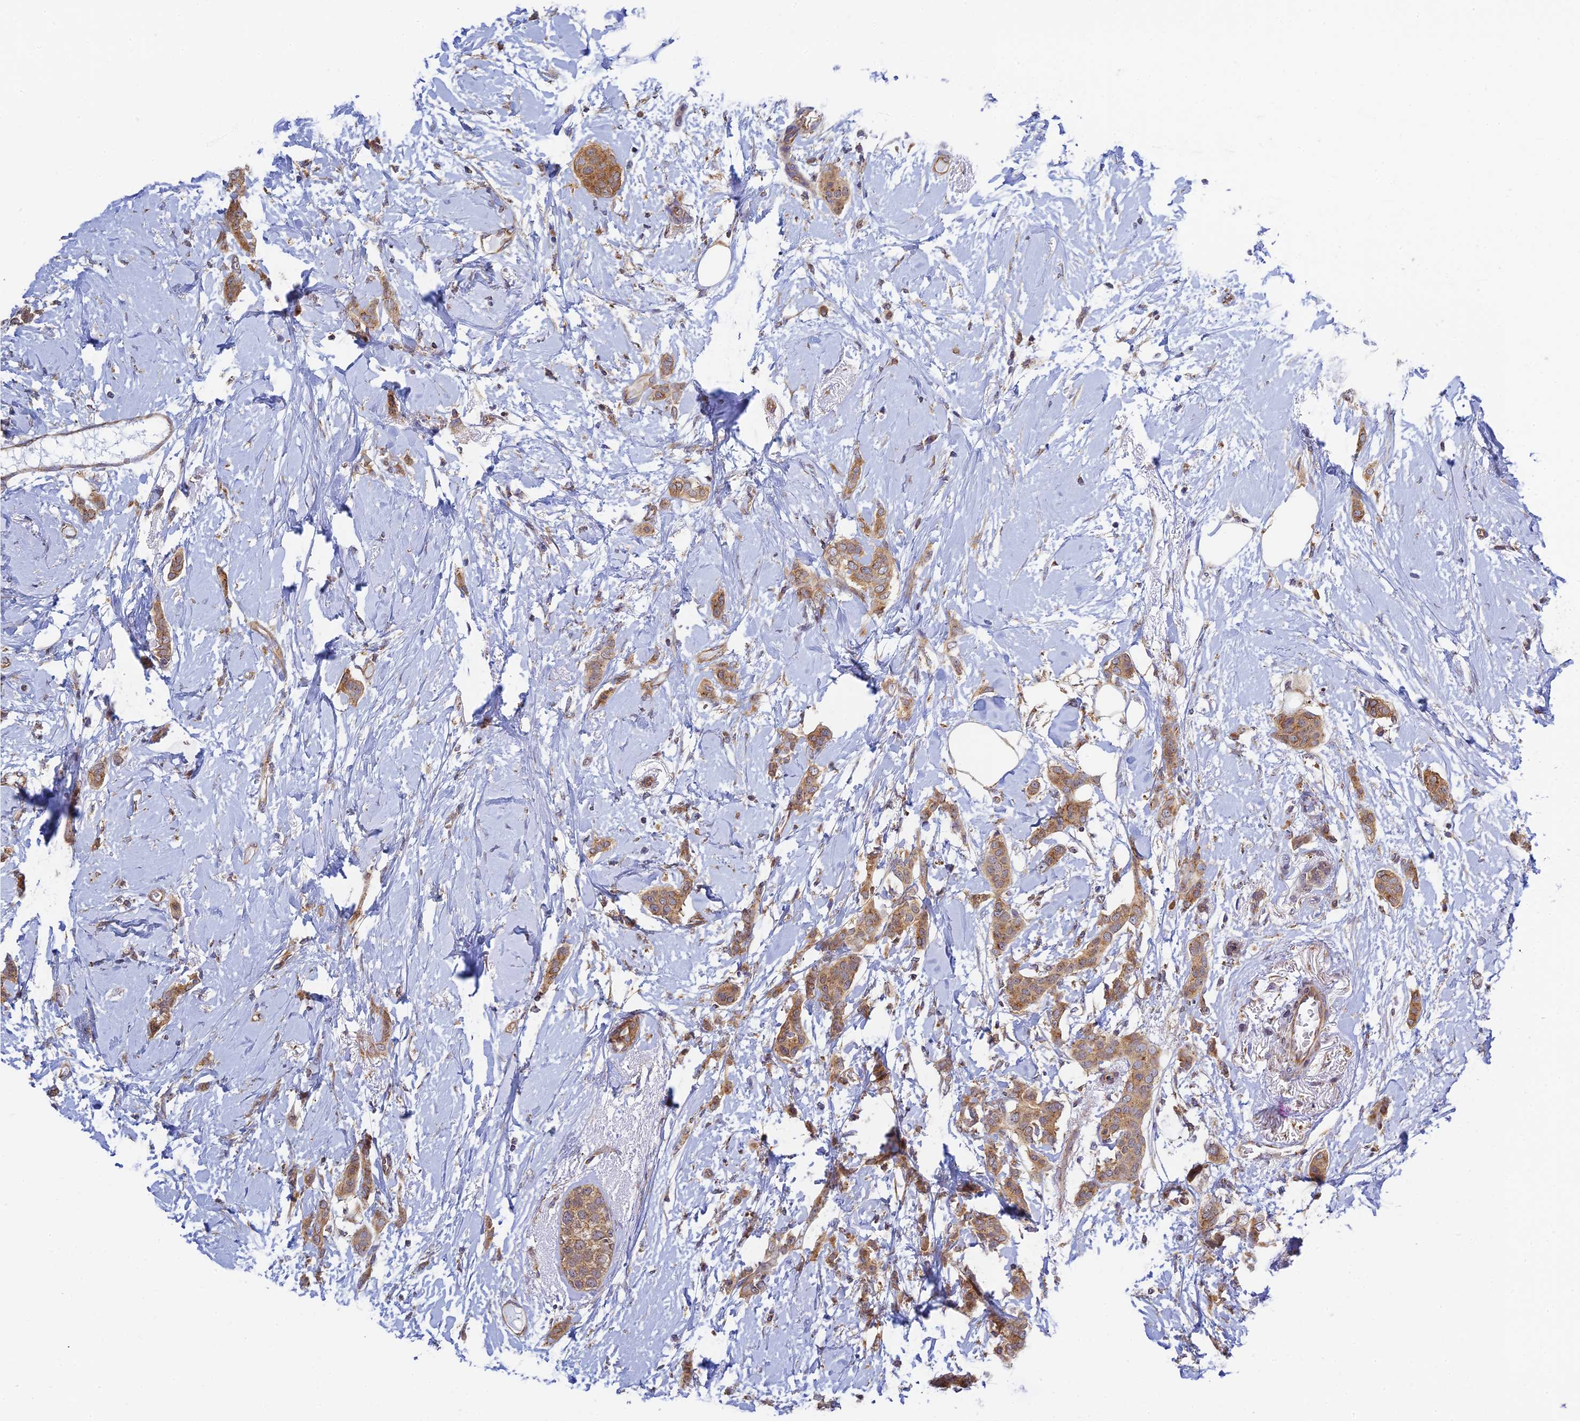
{"staining": {"intensity": "moderate", "quantity": ">75%", "location": "cytoplasmic/membranous"}, "tissue": "breast cancer", "cell_type": "Tumor cells", "image_type": "cancer", "snomed": [{"axis": "morphology", "description": "Duct carcinoma"}, {"axis": "topography", "description": "Breast"}], "caption": "Intraductal carcinoma (breast) stained with immunohistochemistry (IHC) demonstrates moderate cytoplasmic/membranous expression in approximately >75% of tumor cells.", "gene": "HOOK2", "patient": {"sex": "female", "age": 72}}